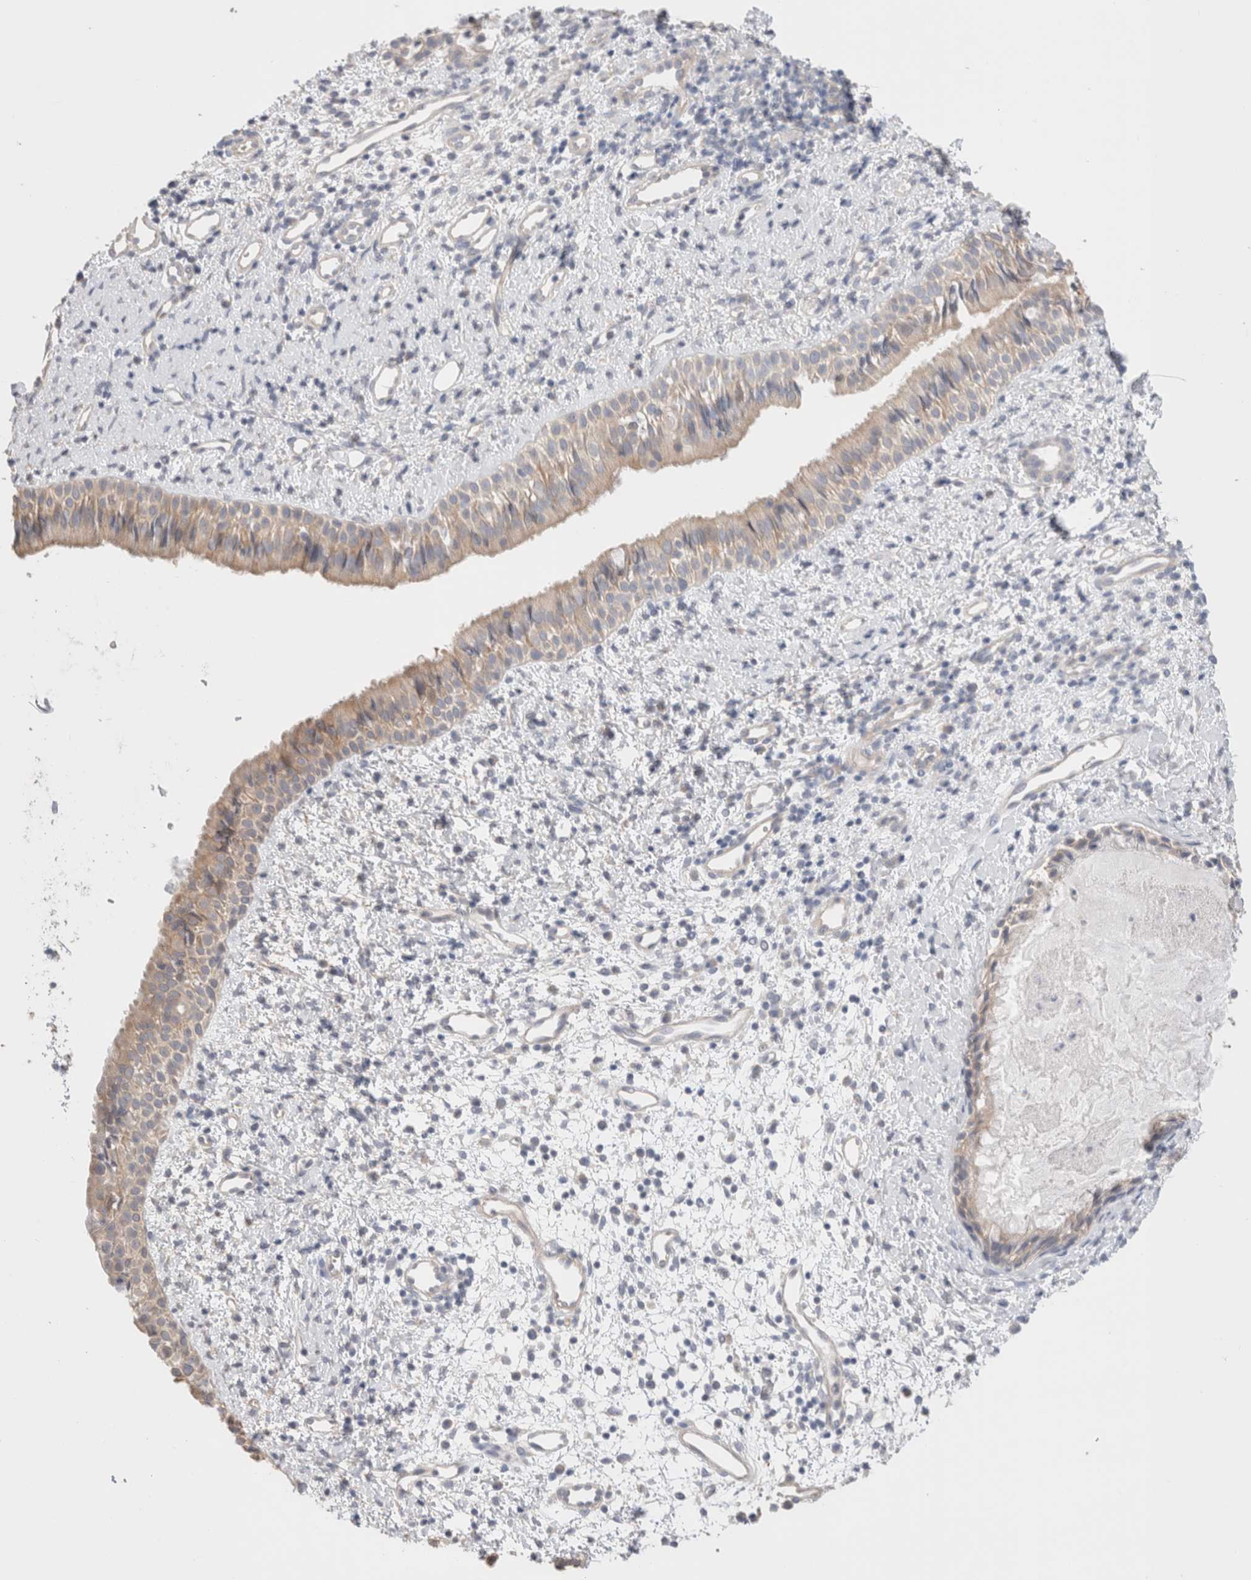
{"staining": {"intensity": "weak", "quantity": "25%-75%", "location": "cytoplasmic/membranous"}, "tissue": "nasopharynx", "cell_type": "Respiratory epithelial cells", "image_type": "normal", "snomed": [{"axis": "morphology", "description": "Normal tissue, NOS"}, {"axis": "topography", "description": "Nasopharynx"}], "caption": "This is an image of immunohistochemistry (IHC) staining of normal nasopharynx, which shows weak positivity in the cytoplasmic/membranous of respiratory epithelial cells.", "gene": "DMD", "patient": {"sex": "male", "age": 22}}